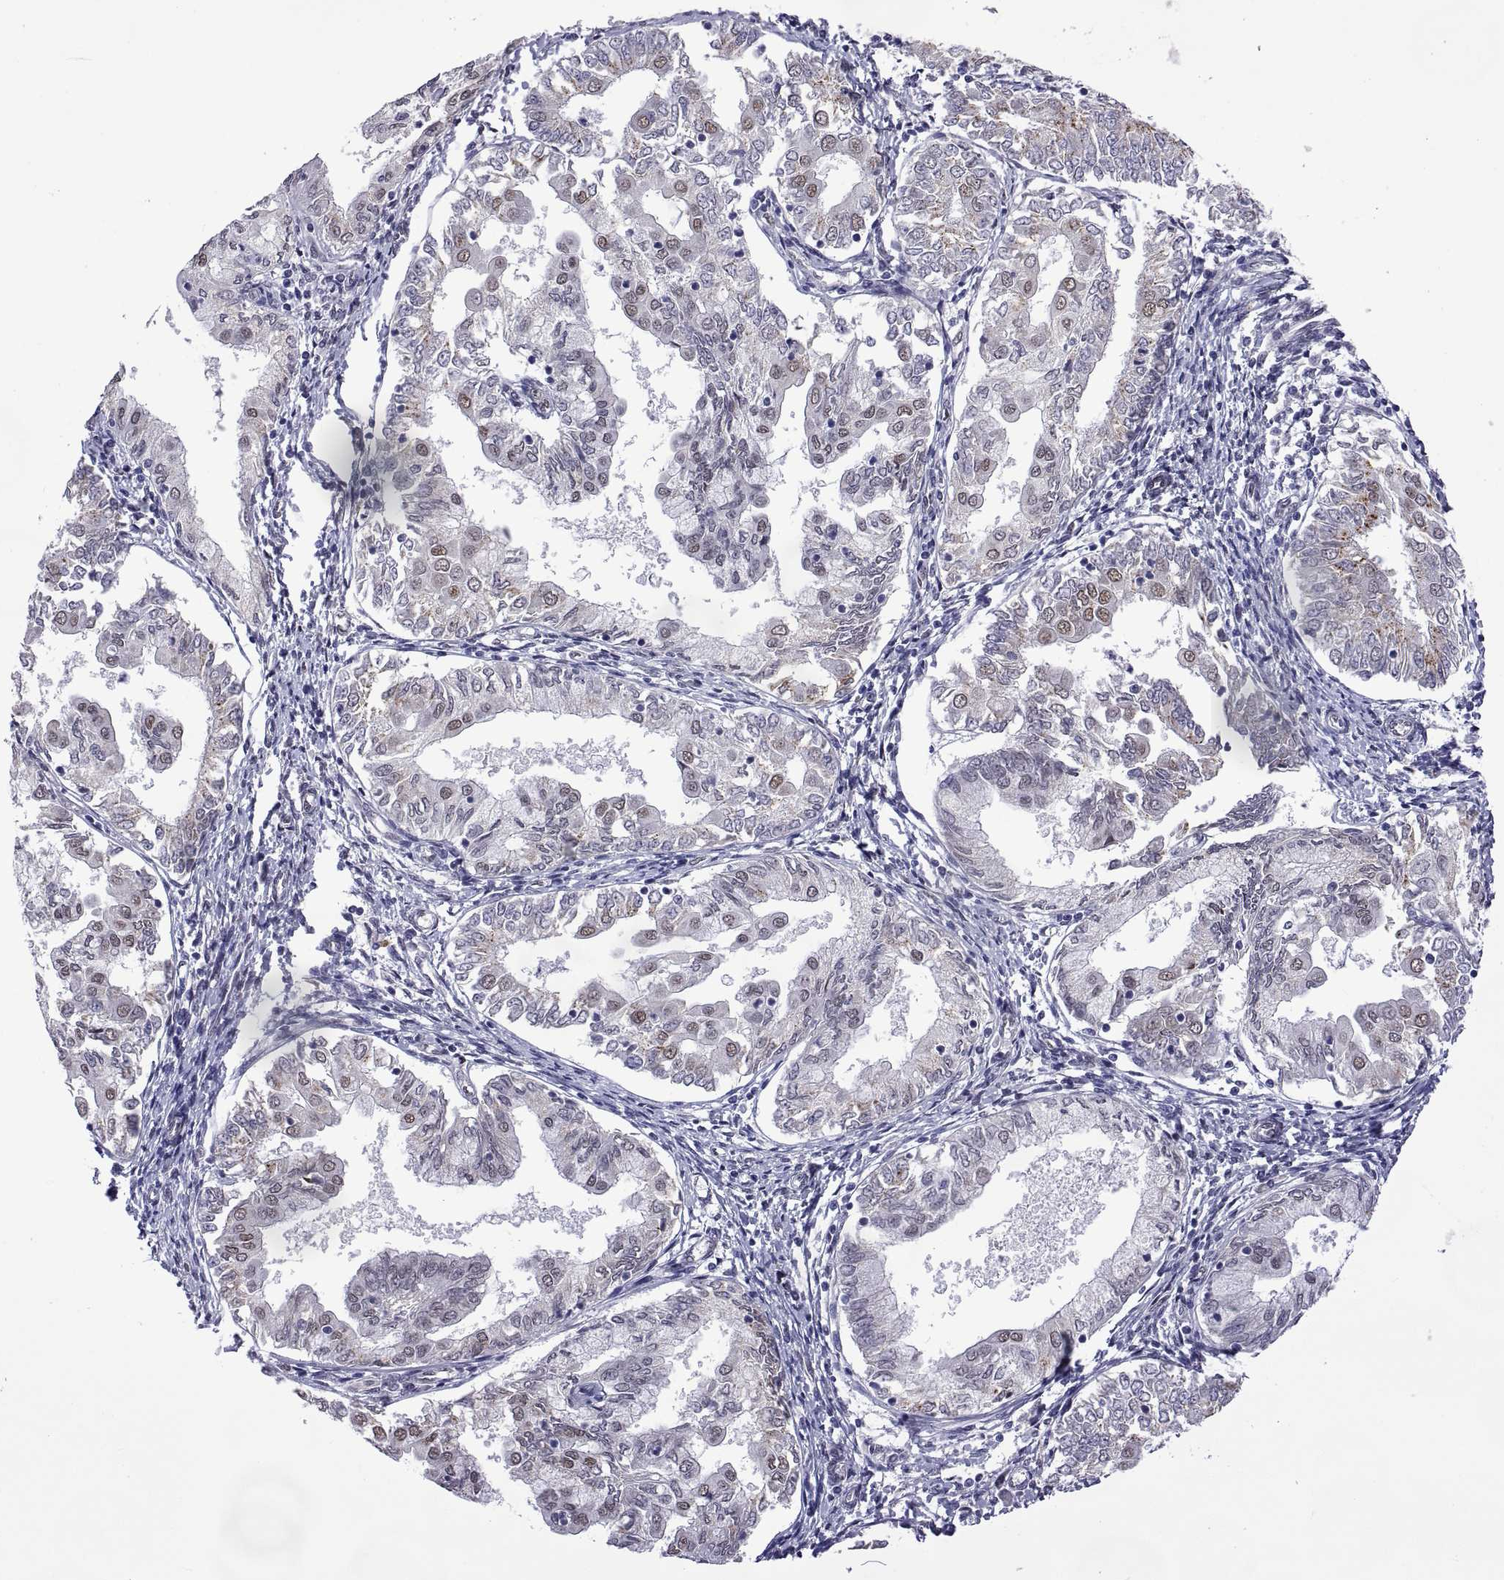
{"staining": {"intensity": "weak", "quantity": "<25%", "location": "nuclear"}, "tissue": "endometrial cancer", "cell_type": "Tumor cells", "image_type": "cancer", "snomed": [{"axis": "morphology", "description": "Adenocarcinoma, NOS"}, {"axis": "topography", "description": "Endometrium"}], "caption": "DAB immunohistochemical staining of endometrial adenocarcinoma exhibits no significant positivity in tumor cells.", "gene": "NR4A1", "patient": {"sex": "female", "age": 68}}